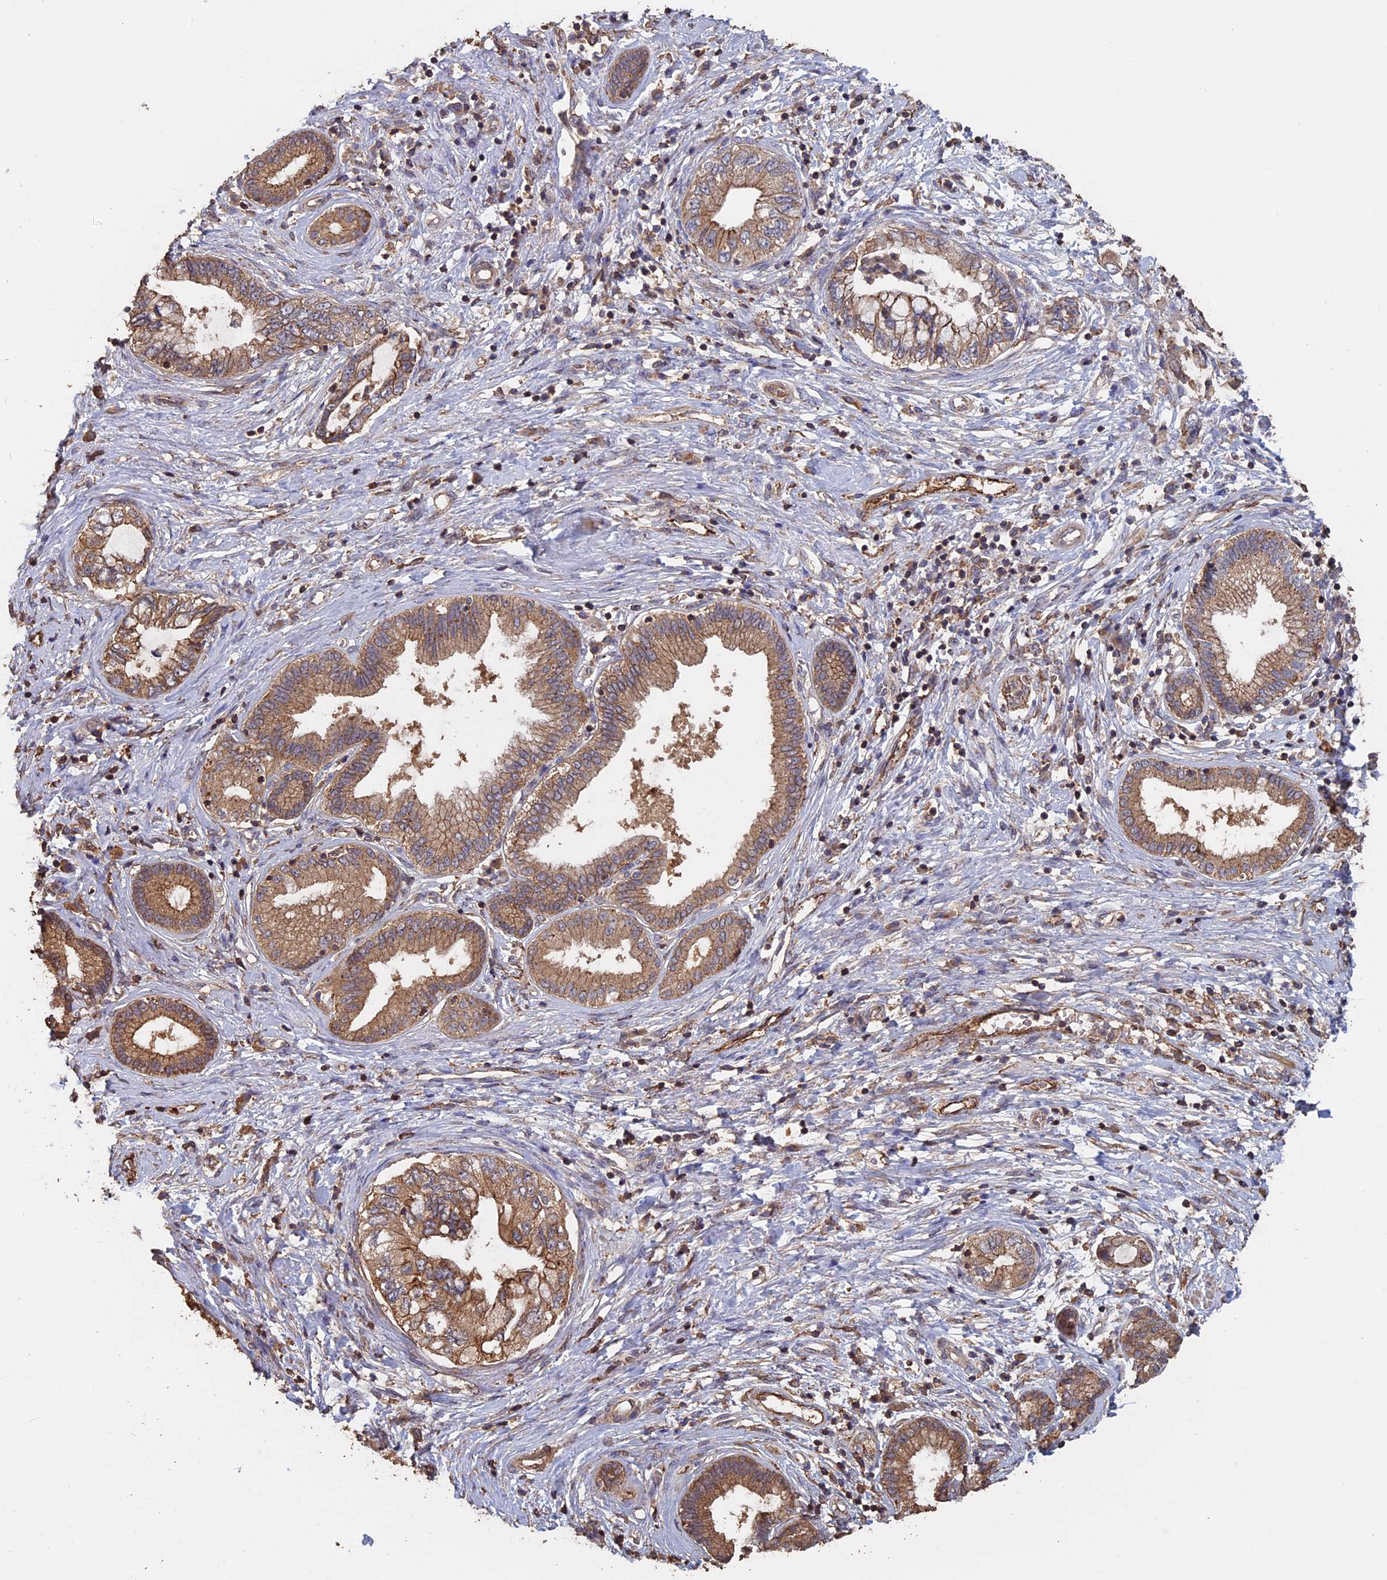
{"staining": {"intensity": "moderate", "quantity": ">75%", "location": "cytoplasmic/membranous"}, "tissue": "pancreatic cancer", "cell_type": "Tumor cells", "image_type": "cancer", "snomed": [{"axis": "morphology", "description": "Adenocarcinoma, NOS"}, {"axis": "topography", "description": "Pancreas"}], "caption": "Approximately >75% of tumor cells in pancreatic cancer reveal moderate cytoplasmic/membranous protein expression as visualized by brown immunohistochemical staining.", "gene": "PIGQ", "patient": {"sex": "female", "age": 73}}